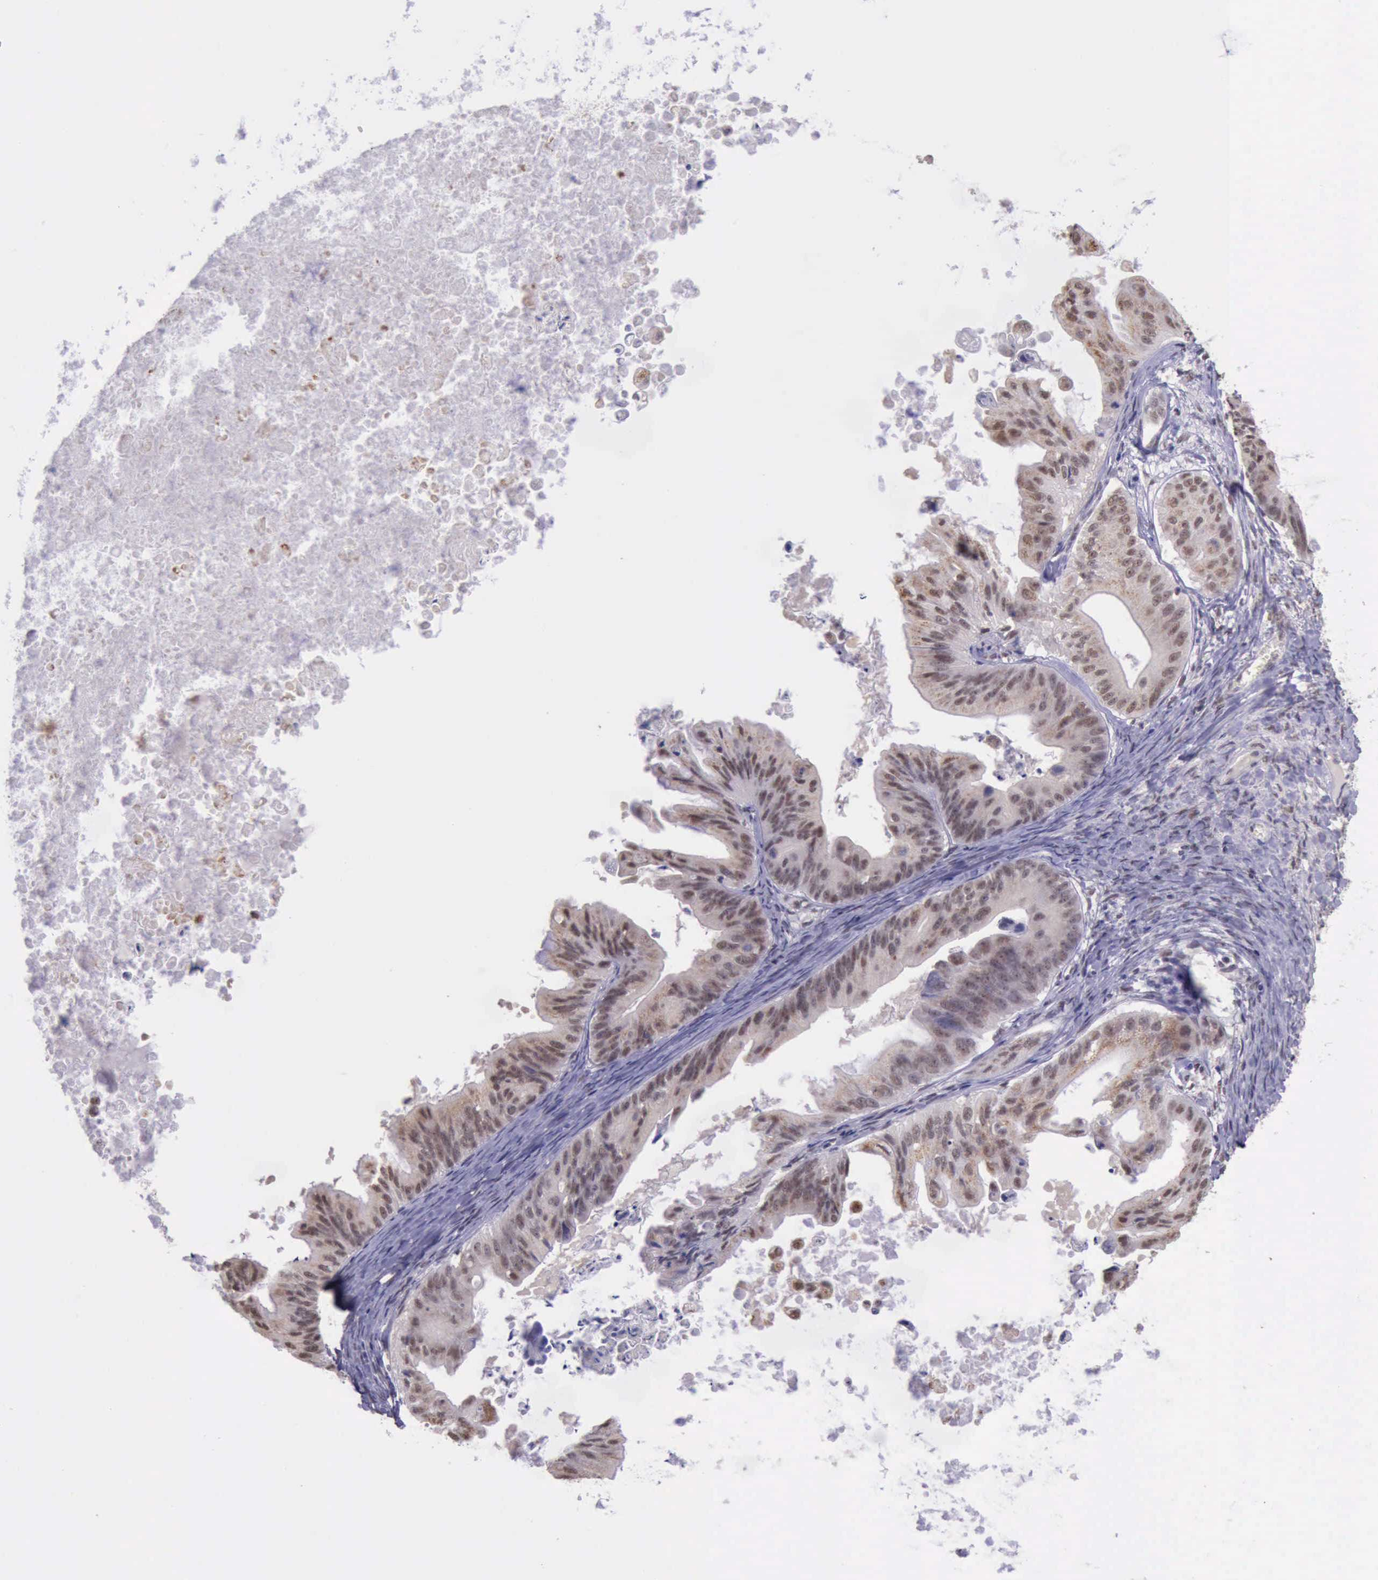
{"staining": {"intensity": "moderate", "quantity": ">75%", "location": "nuclear"}, "tissue": "ovarian cancer", "cell_type": "Tumor cells", "image_type": "cancer", "snomed": [{"axis": "morphology", "description": "Cystadenocarcinoma, mucinous, NOS"}, {"axis": "topography", "description": "Ovary"}], "caption": "The image reveals immunohistochemical staining of ovarian cancer. There is moderate nuclear expression is seen in approximately >75% of tumor cells.", "gene": "PRPF39", "patient": {"sex": "female", "age": 37}}